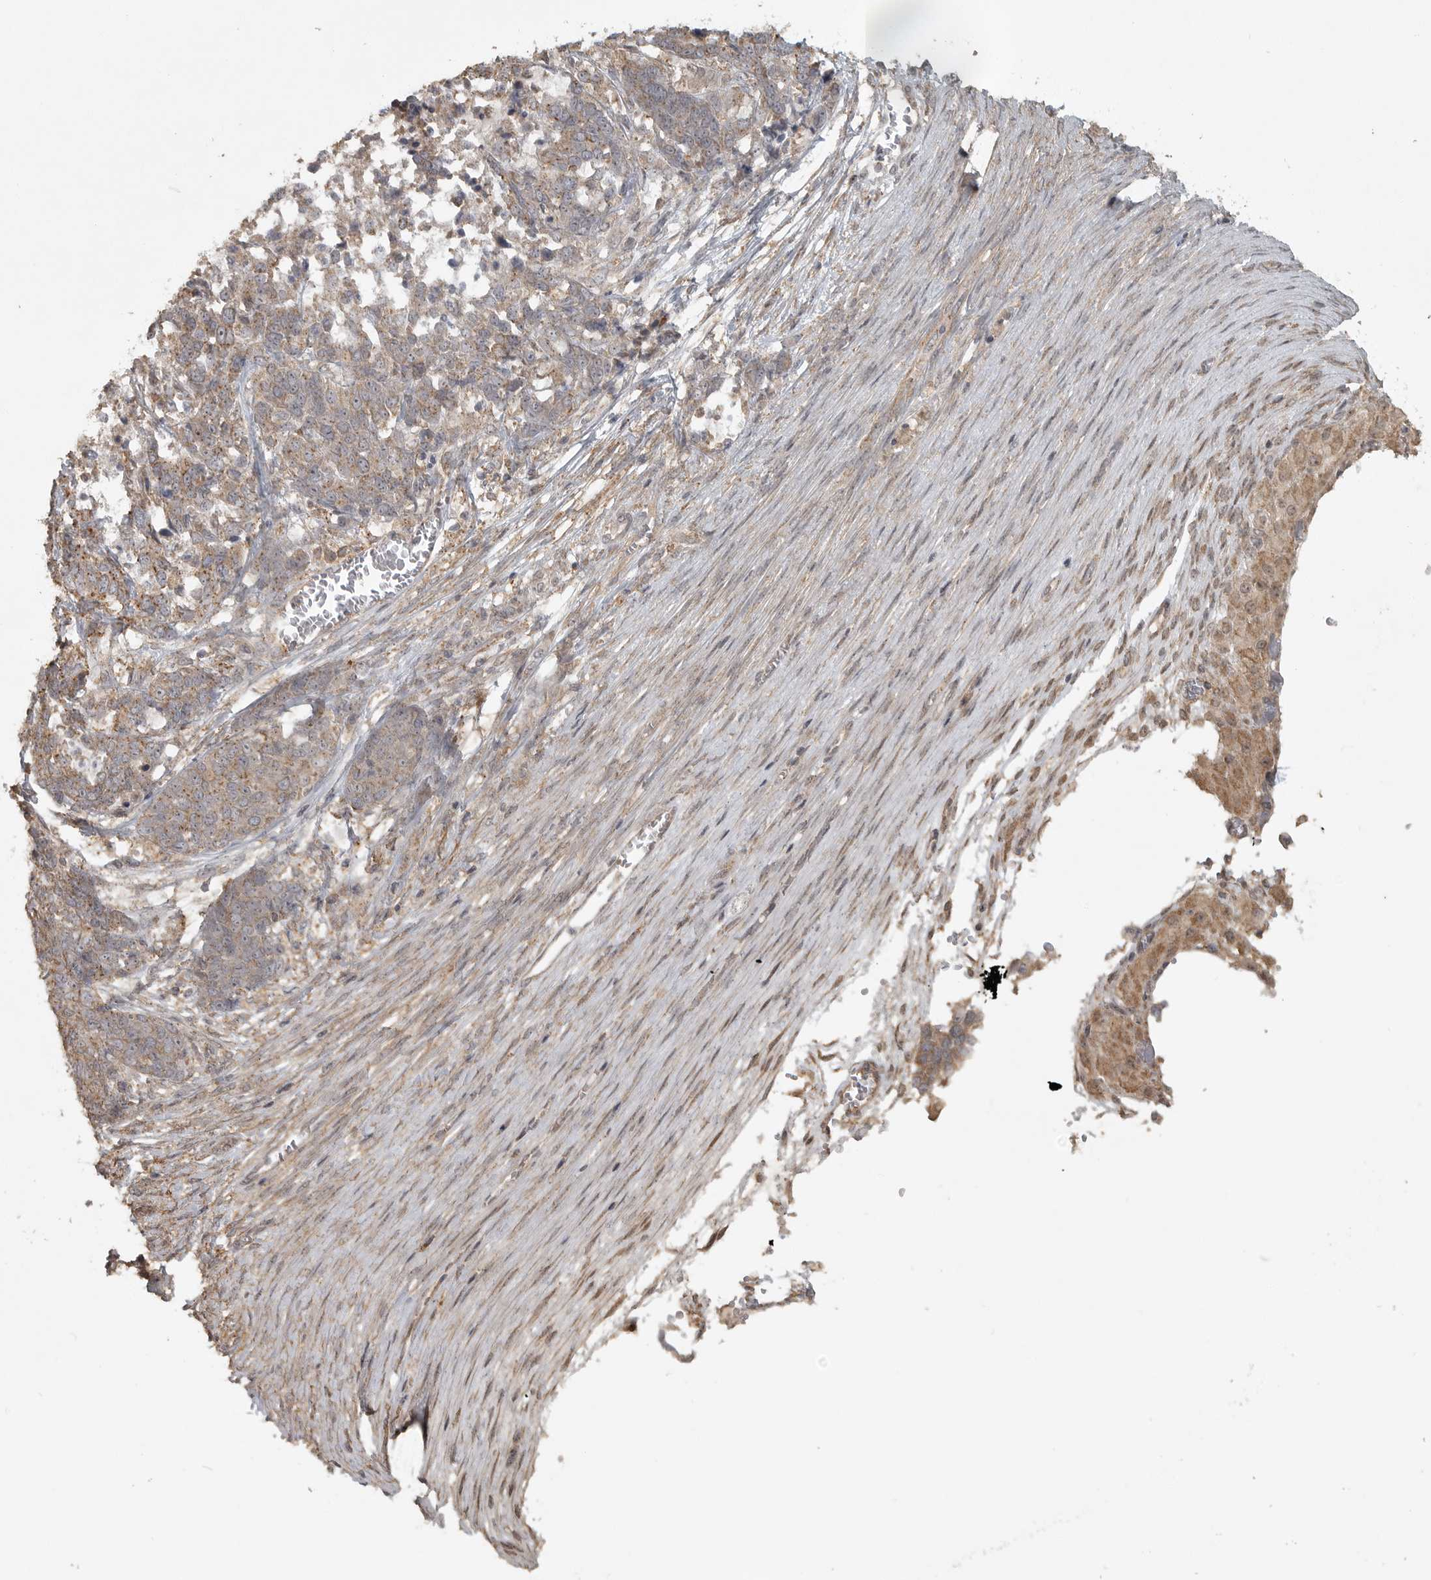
{"staining": {"intensity": "moderate", "quantity": ">75%", "location": "cytoplasmic/membranous"}, "tissue": "ovarian cancer", "cell_type": "Tumor cells", "image_type": "cancer", "snomed": [{"axis": "morphology", "description": "Cystadenocarcinoma, serous, NOS"}, {"axis": "topography", "description": "Ovary"}], "caption": "The micrograph demonstrates immunohistochemical staining of serous cystadenocarcinoma (ovarian). There is moderate cytoplasmic/membranous staining is appreciated in approximately >75% of tumor cells.", "gene": "LLGL1", "patient": {"sex": "female", "age": 44}}